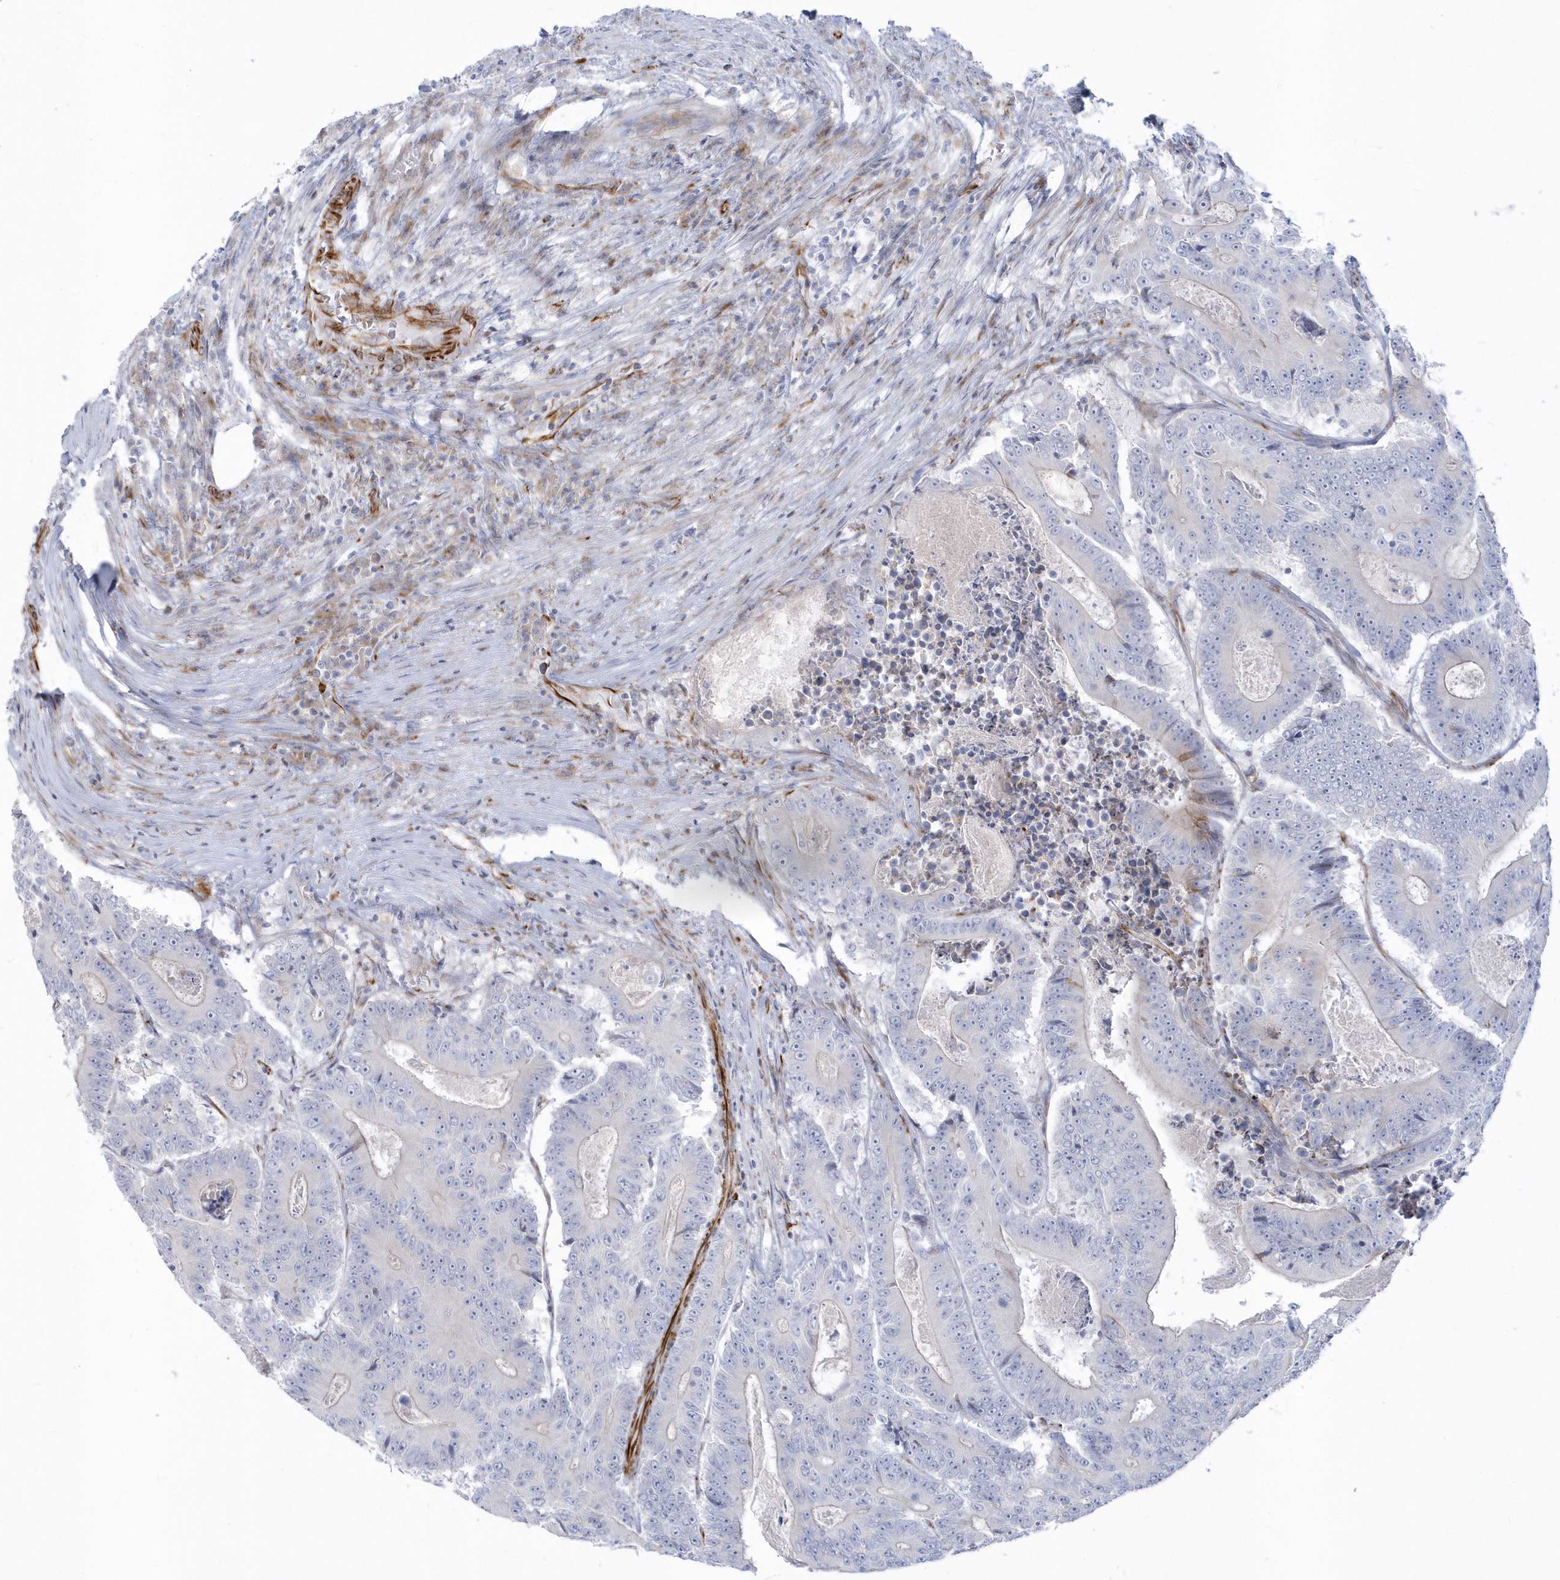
{"staining": {"intensity": "negative", "quantity": "none", "location": "none"}, "tissue": "colorectal cancer", "cell_type": "Tumor cells", "image_type": "cancer", "snomed": [{"axis": "morphology", "description": "Adenocarcinoma, NOS"}, {"axis": "topography", "description": "Colon"}], "caption": "Immunohistochemistry (IHC) image of neoplastic tissue: colorectal adenocarcinoma stained with DAB (3,3'-diaminobenzidine) exhibits no significant protein staining in tumor cells.", "gene": "PPIL6", "patient": {"sex": "male", "age": 83}}